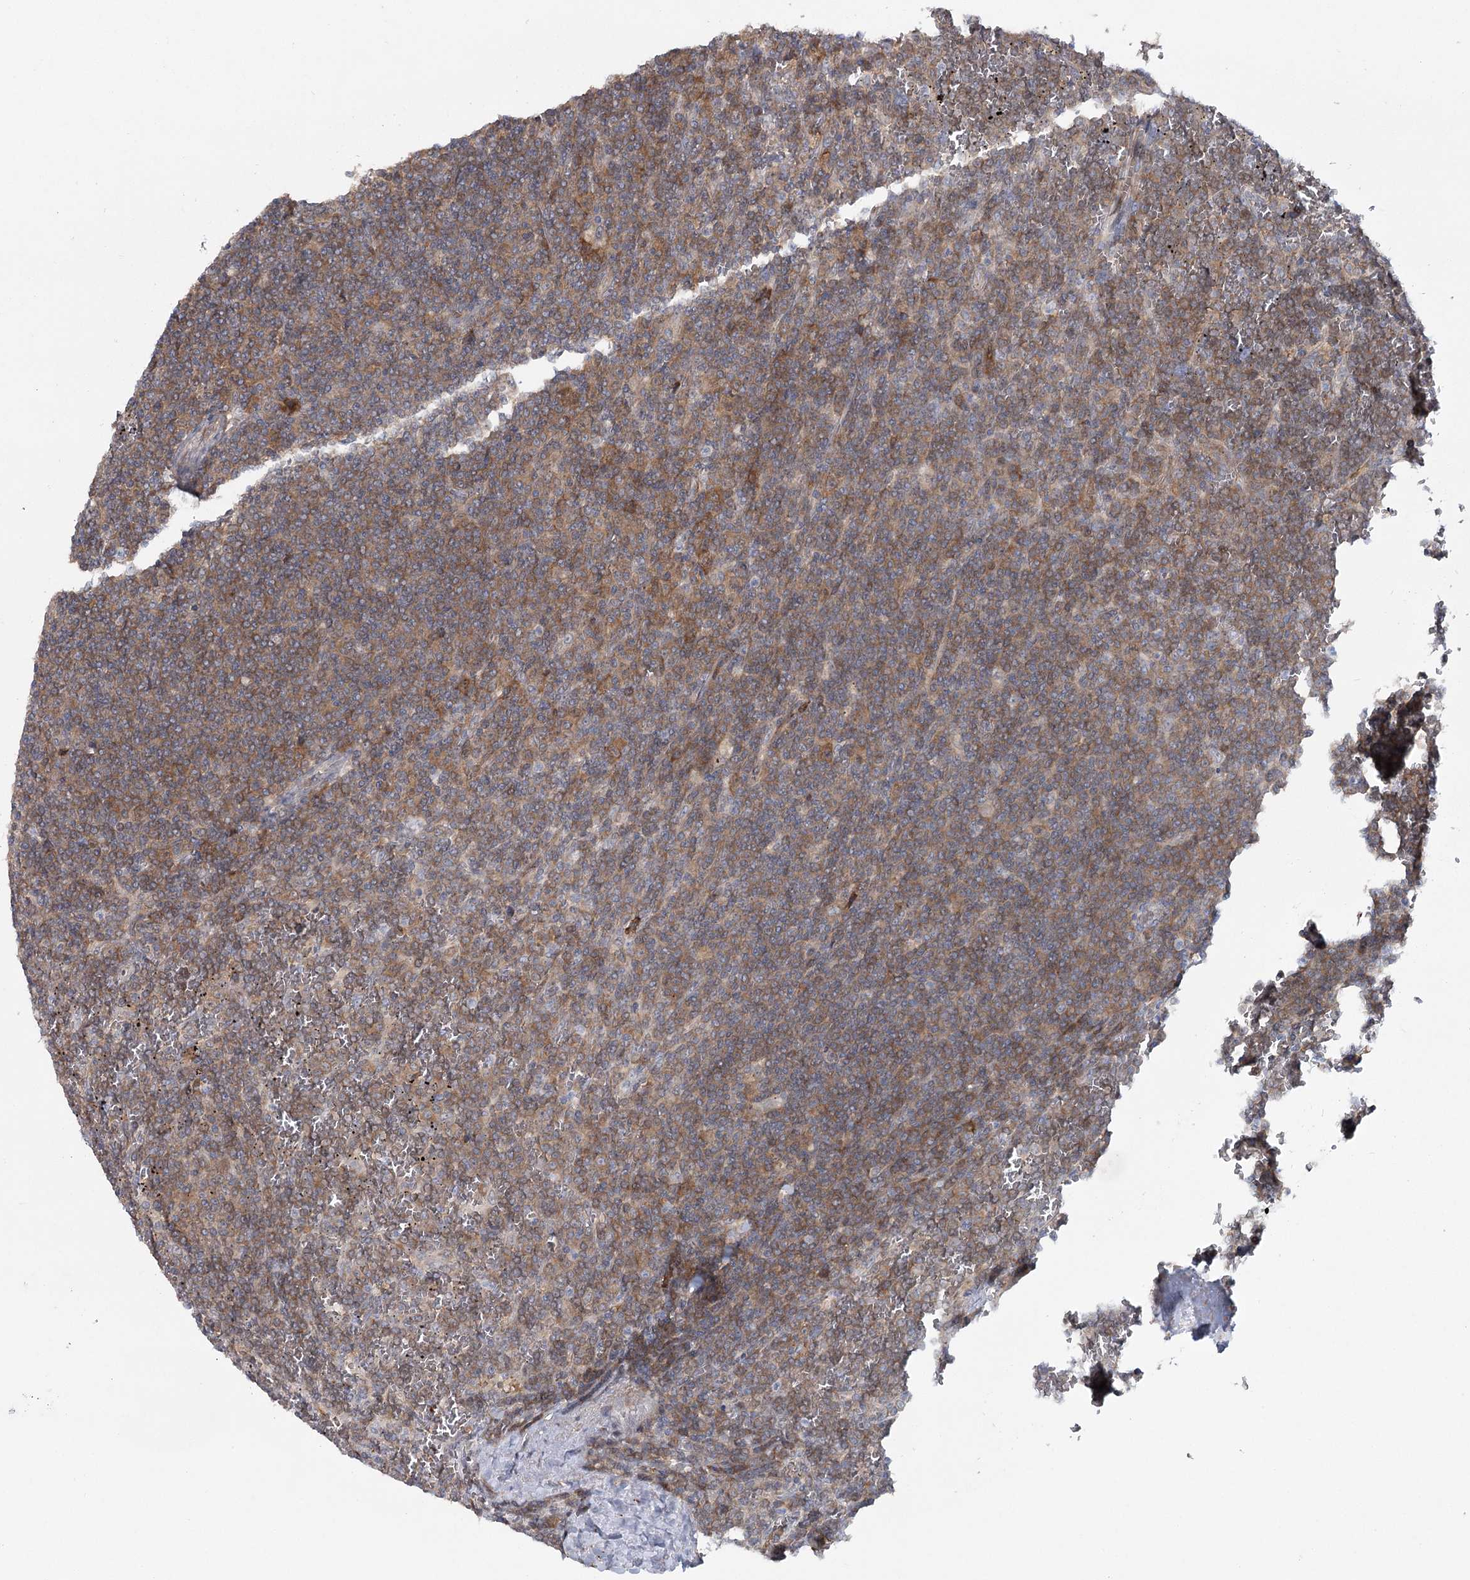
{"staining": {"intensity": "moderate", "quantity": ">75%", "location": "cytoplasmic/membranous"}, "tissue": "lymphoma", "cell_type": "Tumor cells", "image_type": "cancer", "snomed": [{"axis": "morphology", "description": "Malignant lymphoma, non-Hodgkin's type, Low grade"}, {"axis": "topography", "description": "Spleen"}], "caption": "The photomicrograph exhibits immunohistochemical staining of lymphoma. There is moderate cytoplasmic/membranous expression is seen in about >75% of tumor cells.", "gene": "MAP3K13", "patient": {"sex": "female", "age": 19}}